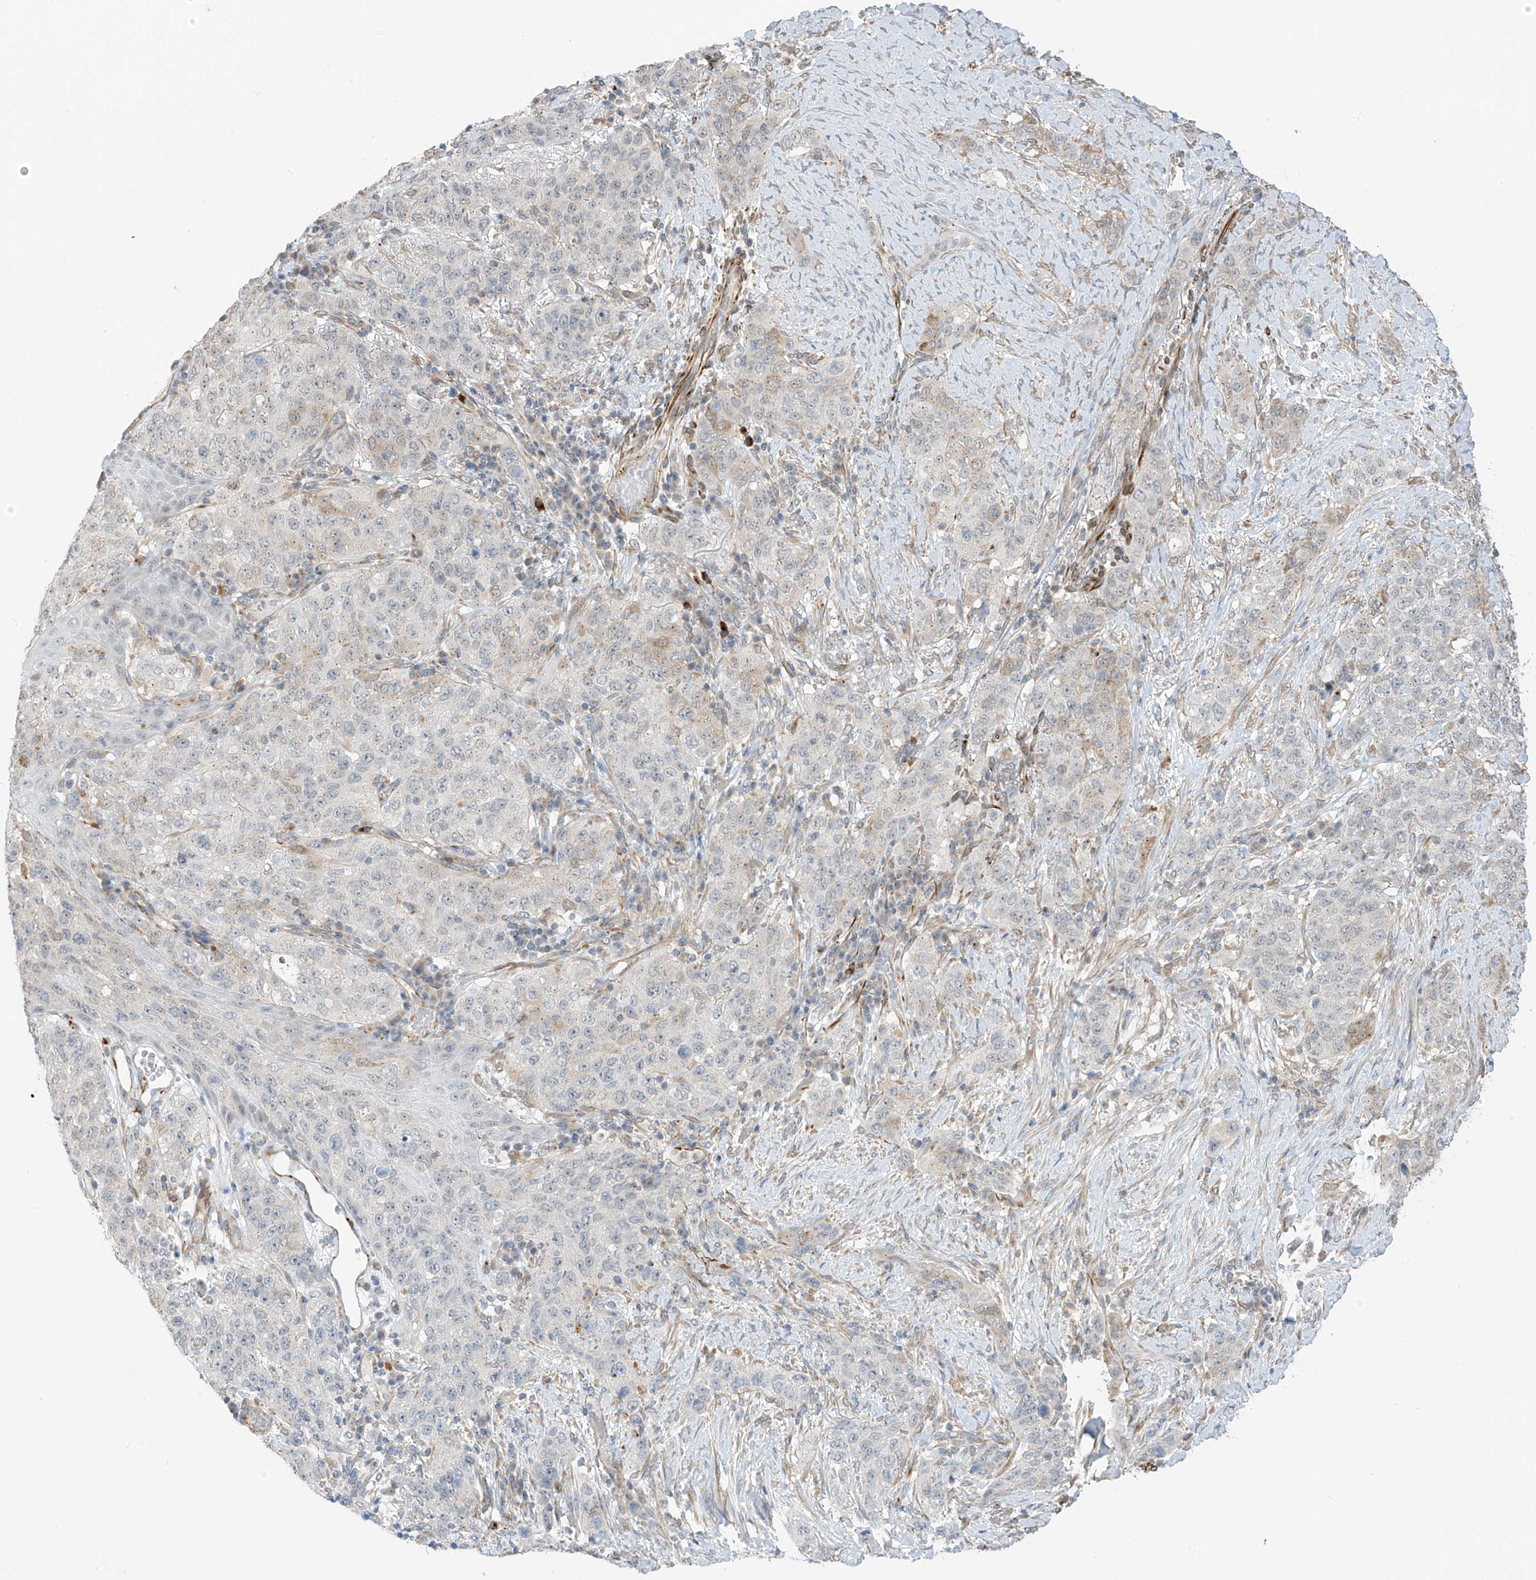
{"staining": {"intensity": "negative", "quantity": "none", "location": "none"}, "tissue": "stomach cancer", "cell_type": "Tumor cells", "image_type": "cancer", "snomed": [{"axis": "morphology", "description": "Adenocarcinoma, NOS"}, {"axis": "topography", "description": "Stomach"}], "caption": "This image is of stomach cancer stained with immunohistochemistry to label a protein in brown with the nuclei are counter-stained blue. There is no staining in tumor cells. (Stains: DAB immunohistochemistry (IHC) with hematoxylin counter stain, Microscopy: brightfield microscopy at high magnification).", "gene": "HS6ST2", "patient": {"sex": "male", "age": 48}}